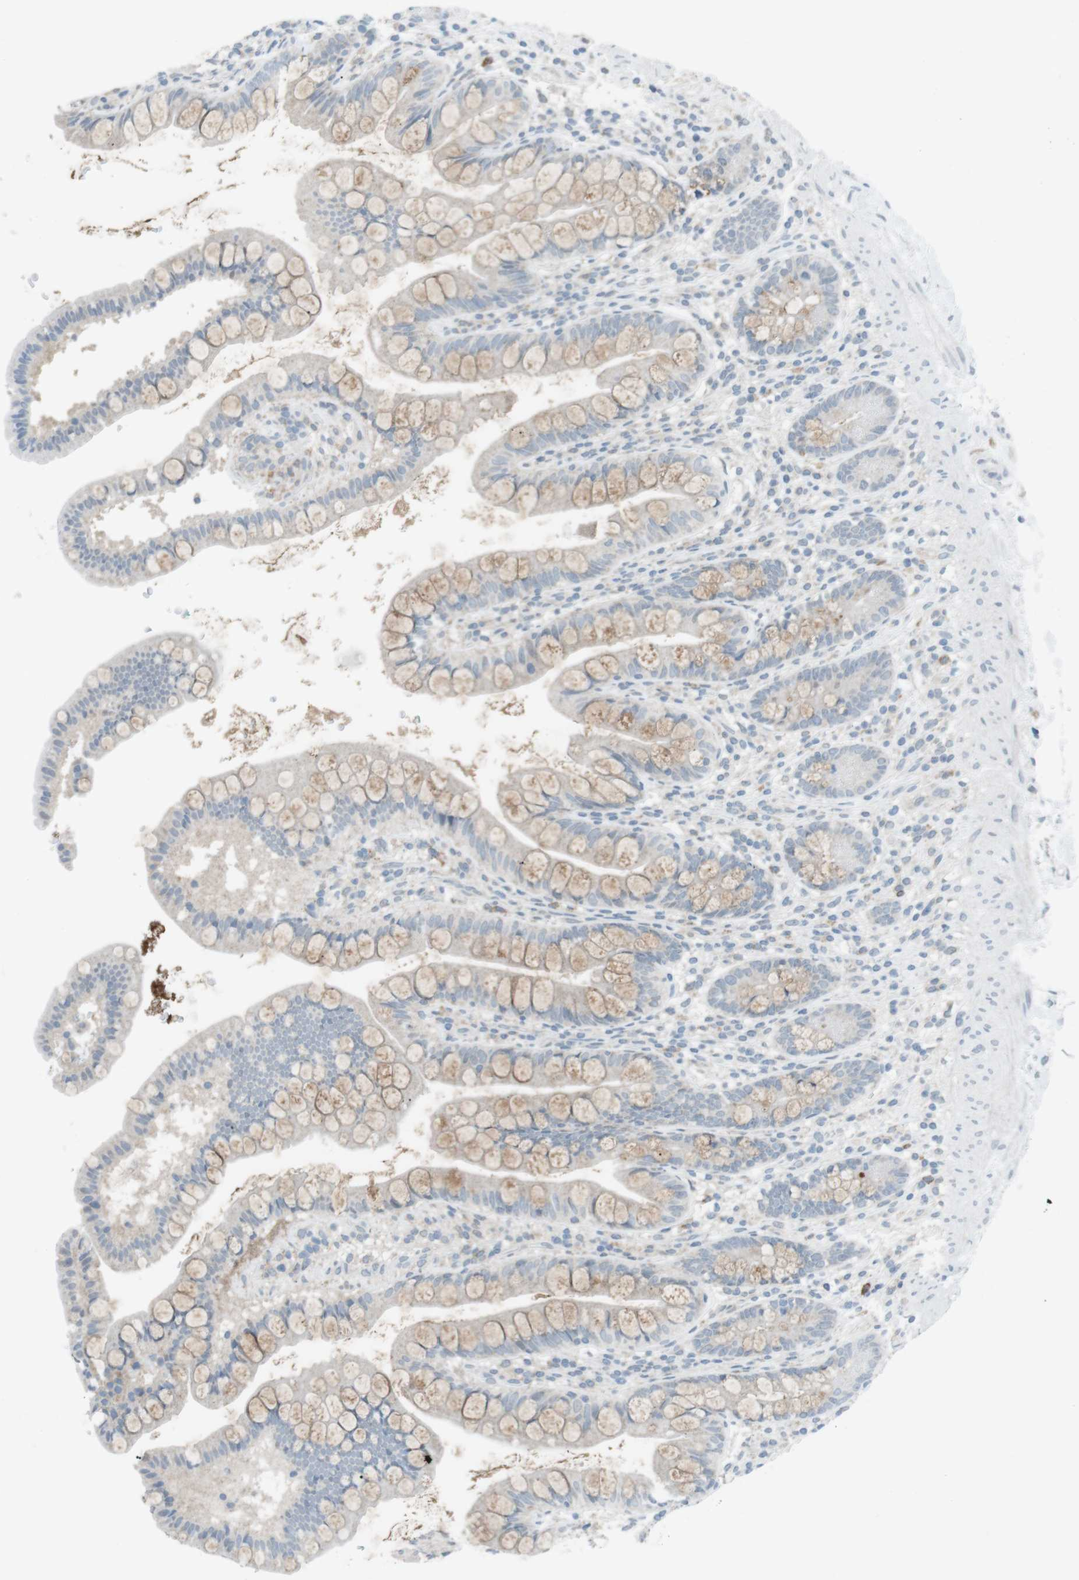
{"staining": {"intensity": "moderate", "quantity": "25%-75%", "location": "cytoplasmic/membranous"}, "tissue": "small intestine", "cell_type": "Glandular cells", "image_type": "normal", "snomed": [{"axis": "morphology", "description": "Normal tissue, NOS"}, {"axis": "topography", "description": "Small intestine"}], "caption": "Immunohistochemical staining of unremarkable human small intestine demonstrates medium levels of moderate cytoplasmic/membranous positivity in about 25%-75% of glandular cells.", "gene": "FCRLA", "patient": {"sex": "female", "age": 84}}